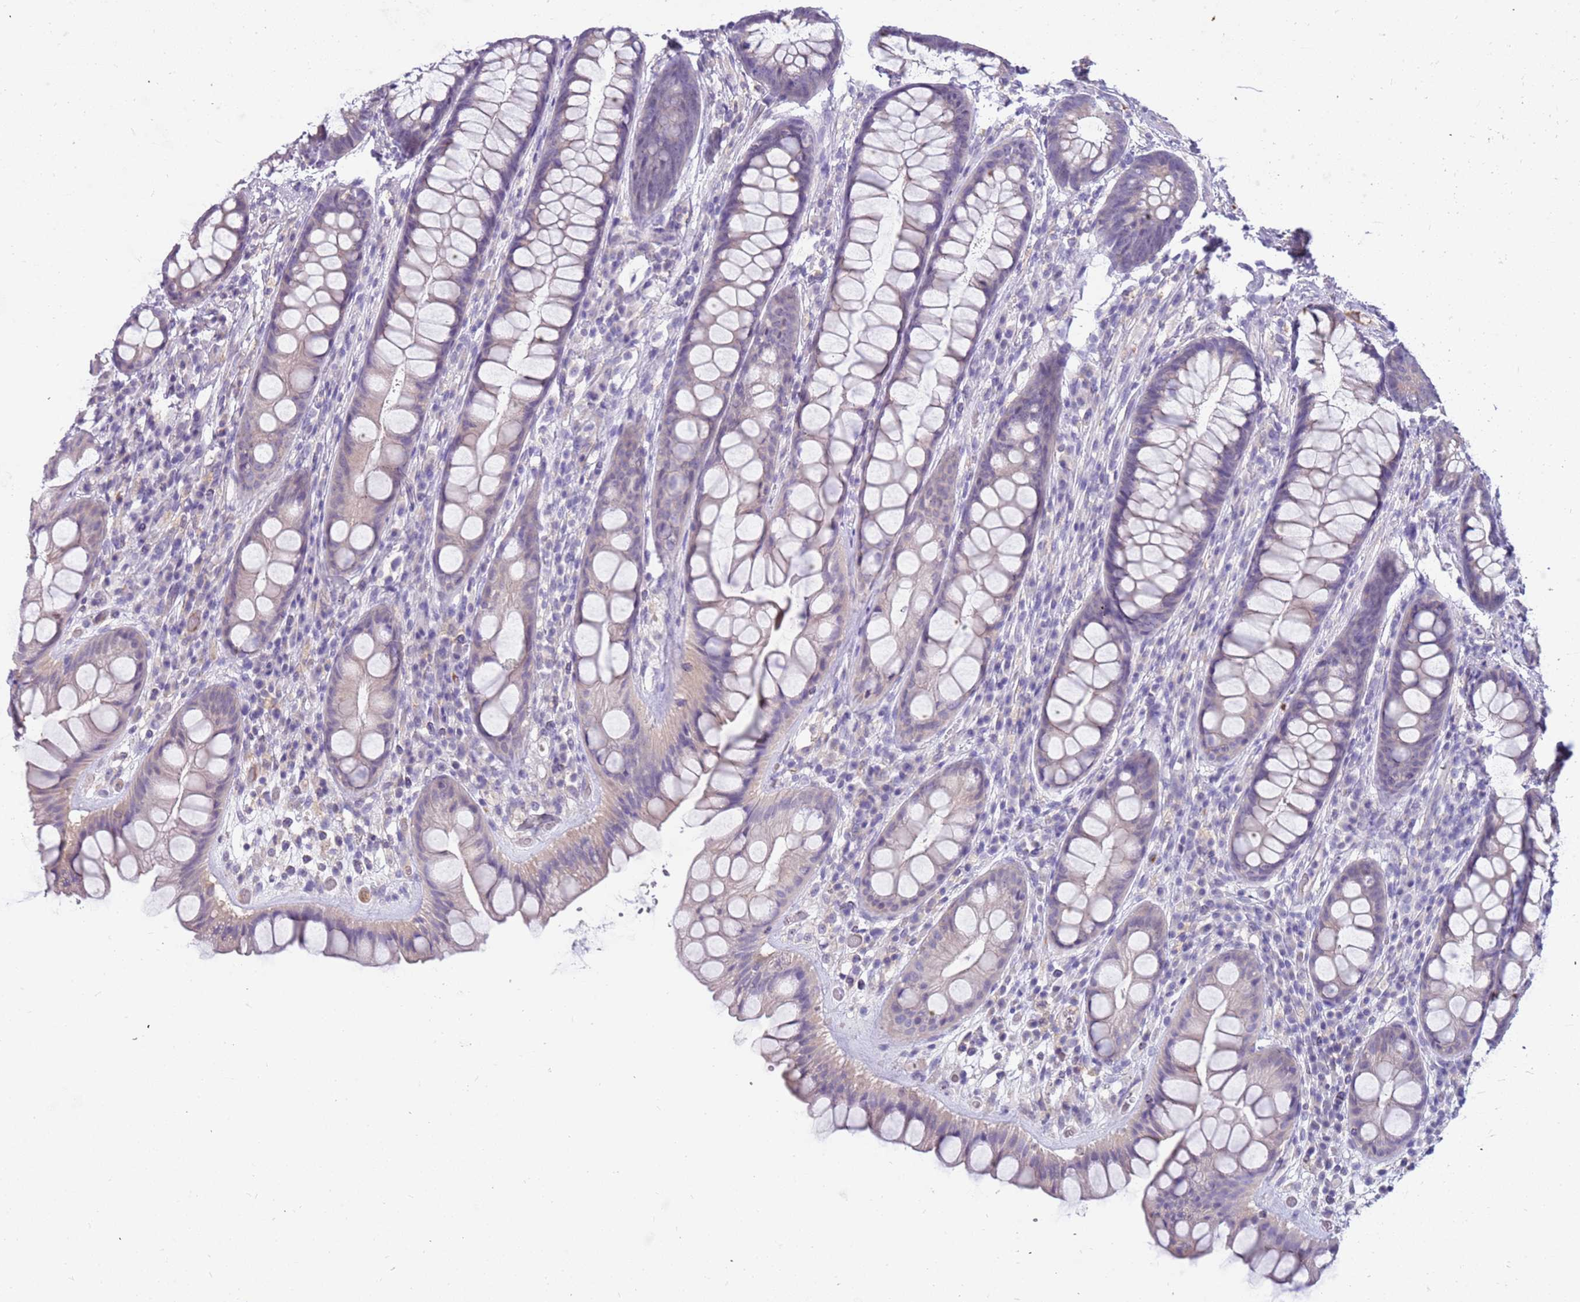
{"staining": {"intensity": "weak", "quantity": "<25%", "location": "cytoplasmic/membranous"}, "tissue": "rectum", "cell_type": "Glandular cells", "image_type": "normal", "snomed": [{"axis": "morphology", "description": "Normal tissue, NOS"}, {"axis": "topography", "description": "Rectum"}], "caption": "This is an immunohistochemistry (IHC) image of benign human rectum. There is no positivity in glandular cells.", "gene": "RHCG", "patient": {"sex": "male", "age": 74}}